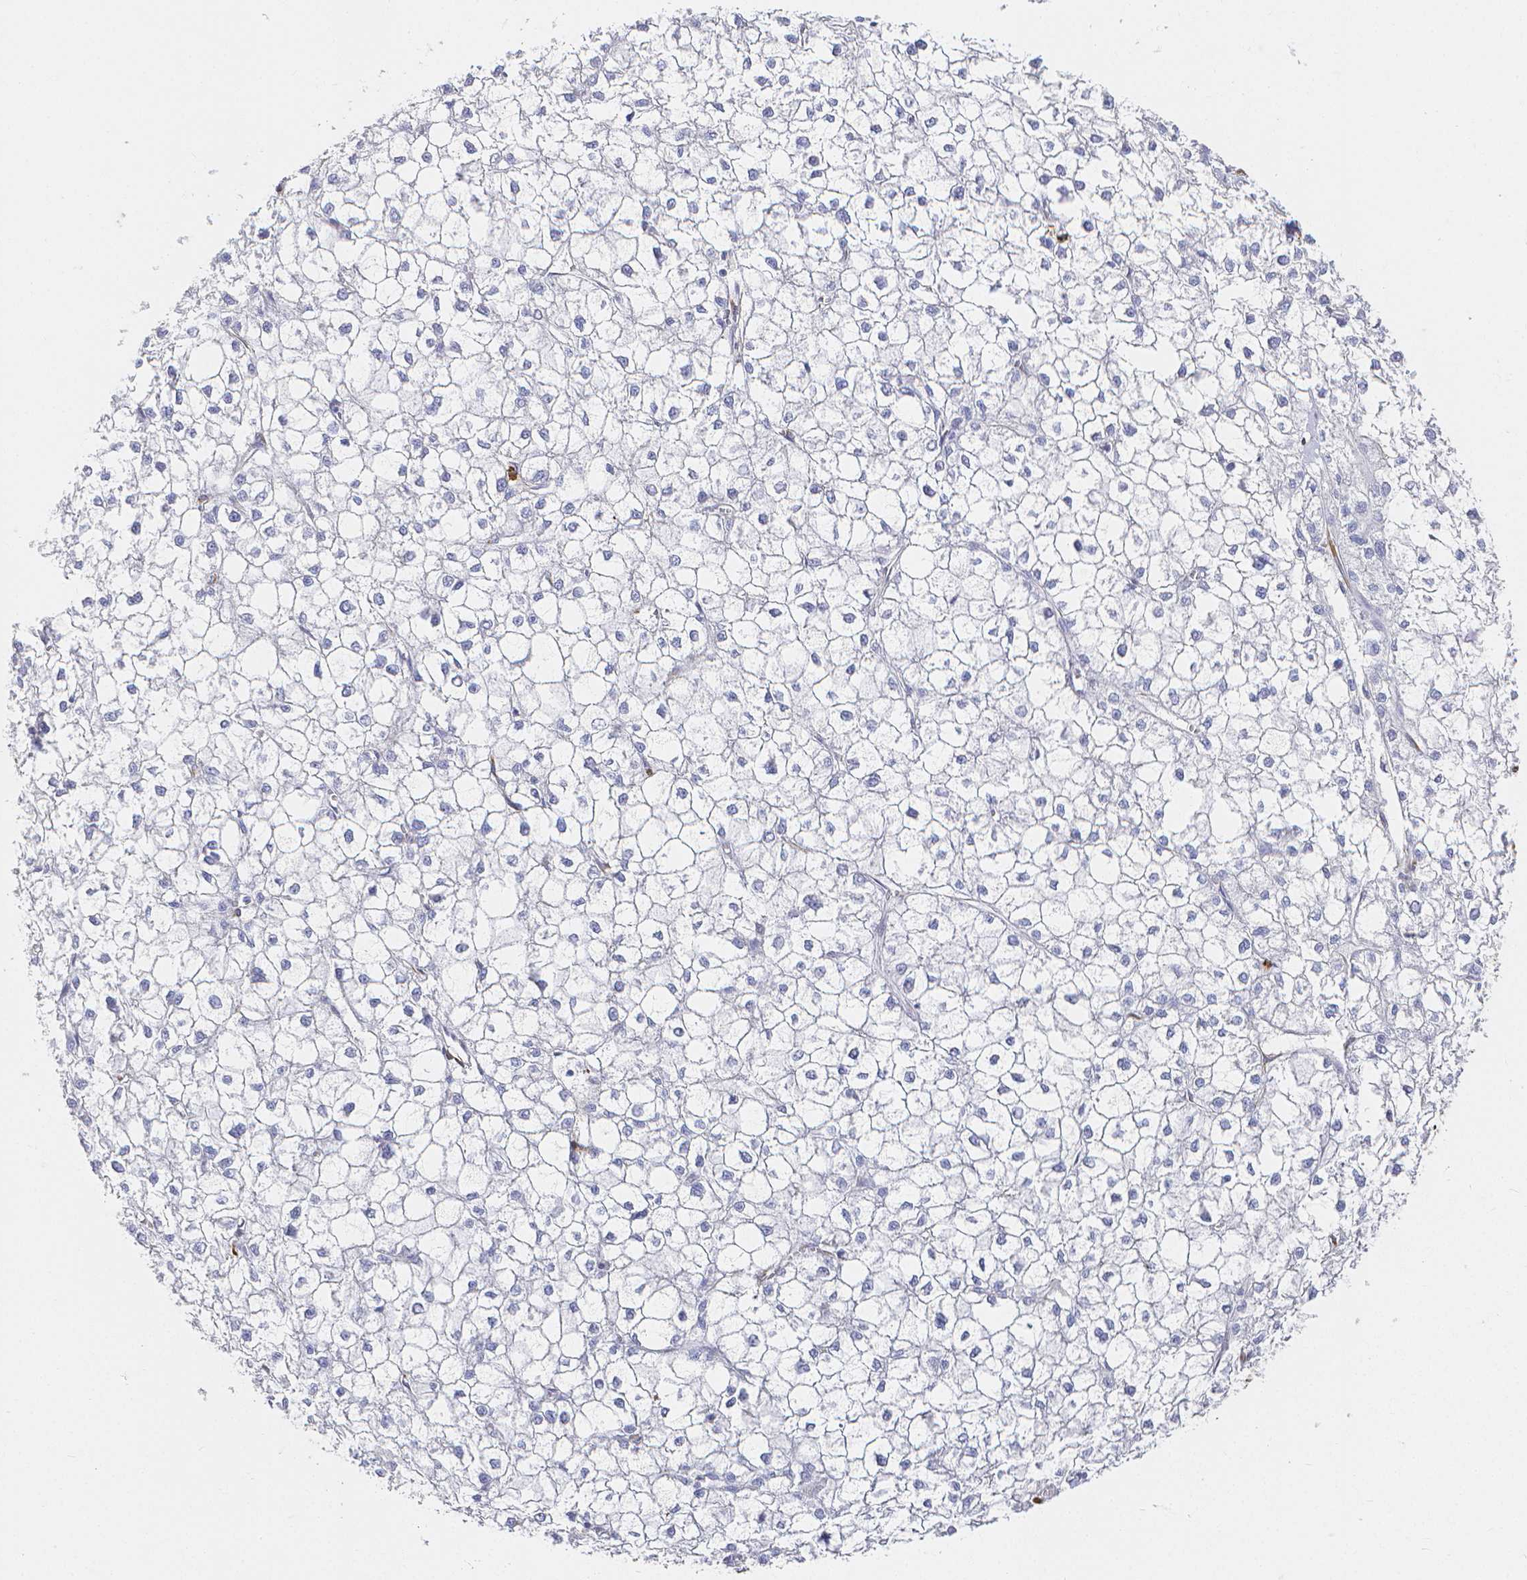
{"staining": {"intensity": "negative", "quantity": "none", "location": "none"}, "tissue": "liver cancer", "cell_type": "Tumor cells", "image_type": "cancer", "snomed": [{"axis": "morphology", "description": "Carcinoma, Hepatocellular, NOS"}, {"axis": "topography", "description": "Liver"}], "caption": "DAB (3,3'-diaminobenzidine) immunohistochemical staining of hepatocellular carcinoma (liver) displays no significant staining in tumor cells.", "gene": "SMURF1", "patient": {"sex": "female", "age": 43}}